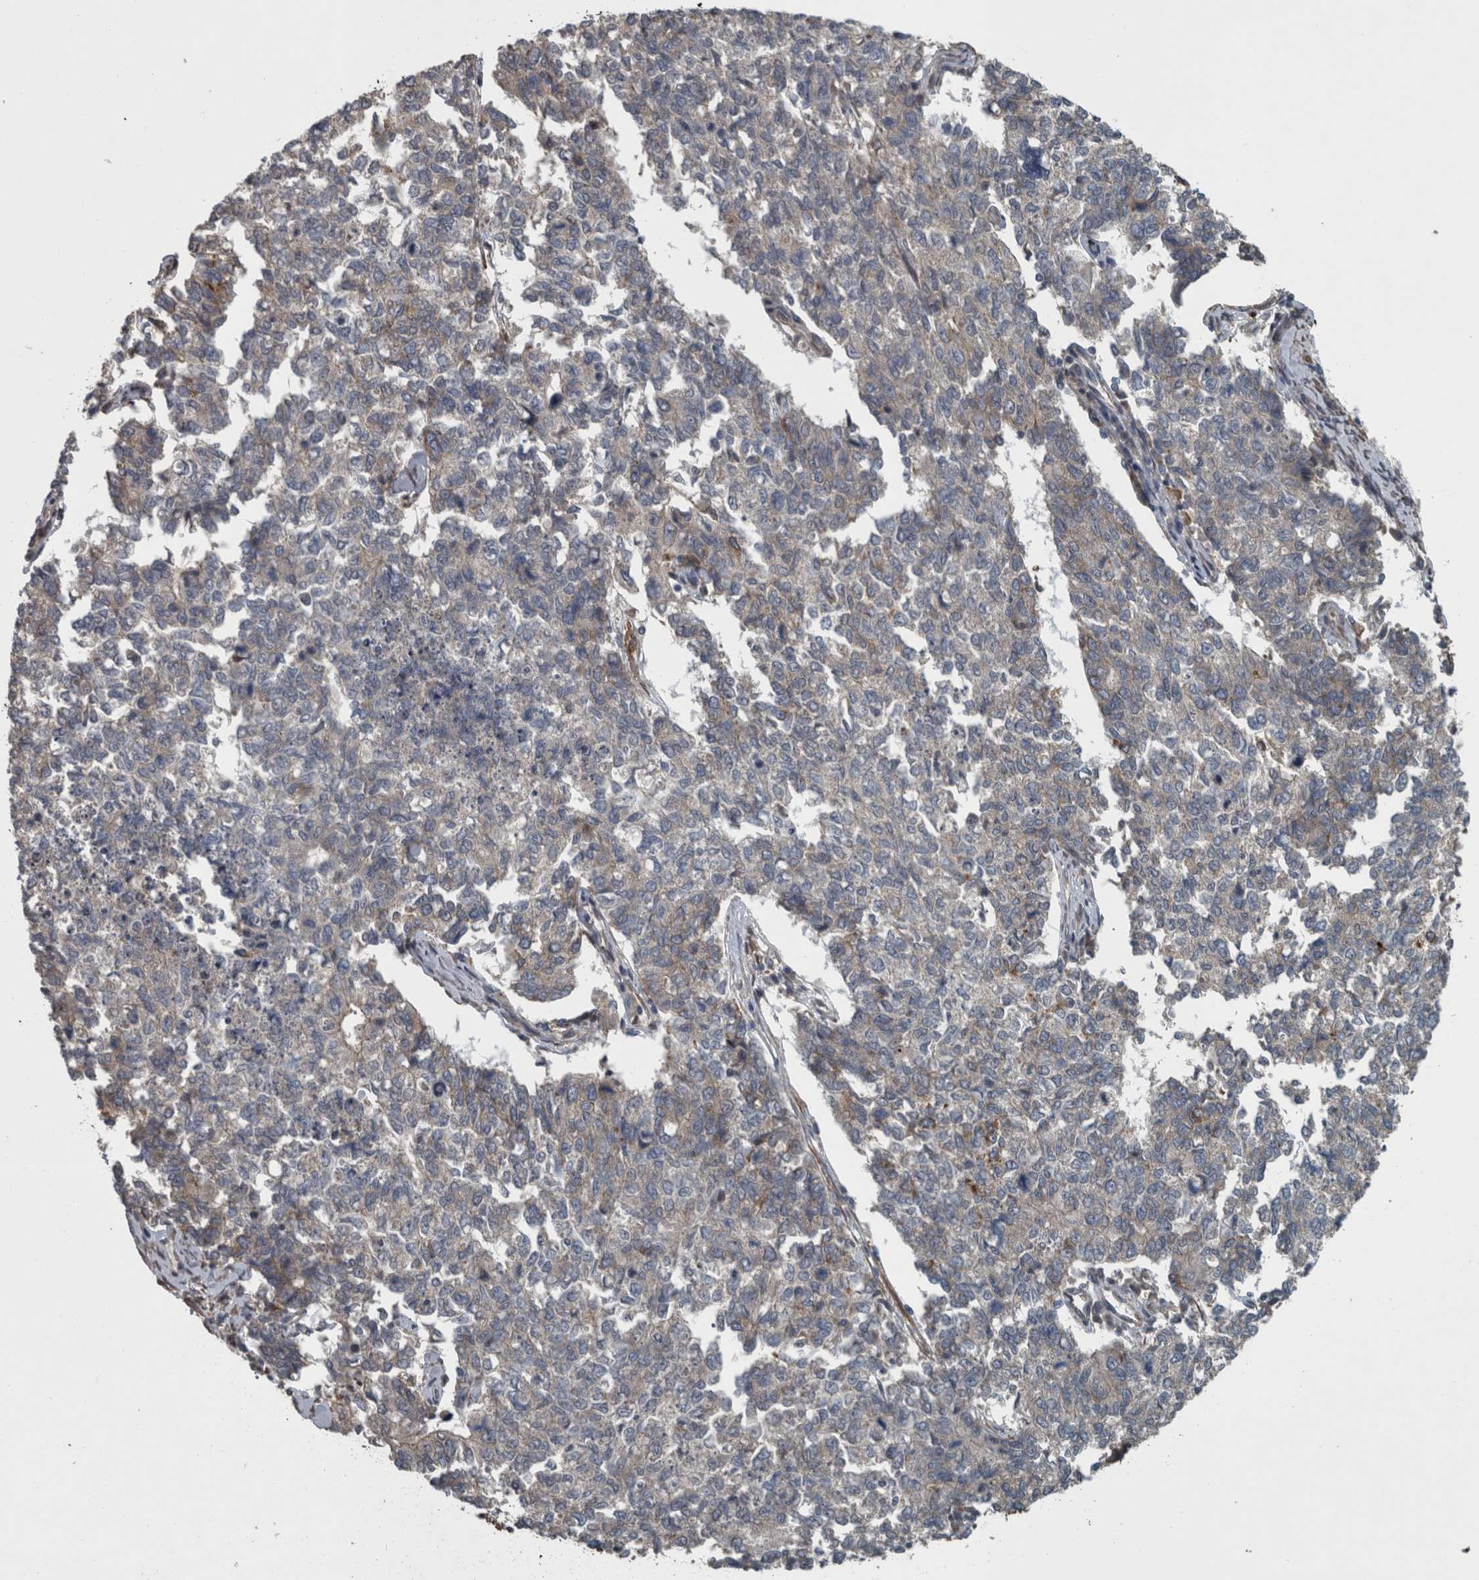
{"staining": {"intensity": "strong", "quantity": "<25%", "location": "cytoplasmic/membranous"}, "tissue": "cervical cancer", "cell_type": "Tumor cells", "image_type": "cancer", "snomed": [{"axis": "morphology", "description": "Squamous cell carcinoma, NOS"}, {"axis": "topography", "description": "Cervix"}], "caption": "This photomicrograph exhibits immunohistochemistry (IHC) staining of squamous cell carcinoma (cervical), with medium strong cytoplasmic/membranous staining in about <25% of tumor cells.", "gene": "EXOC8", "patient": {"sex": "female", "age": 63}}